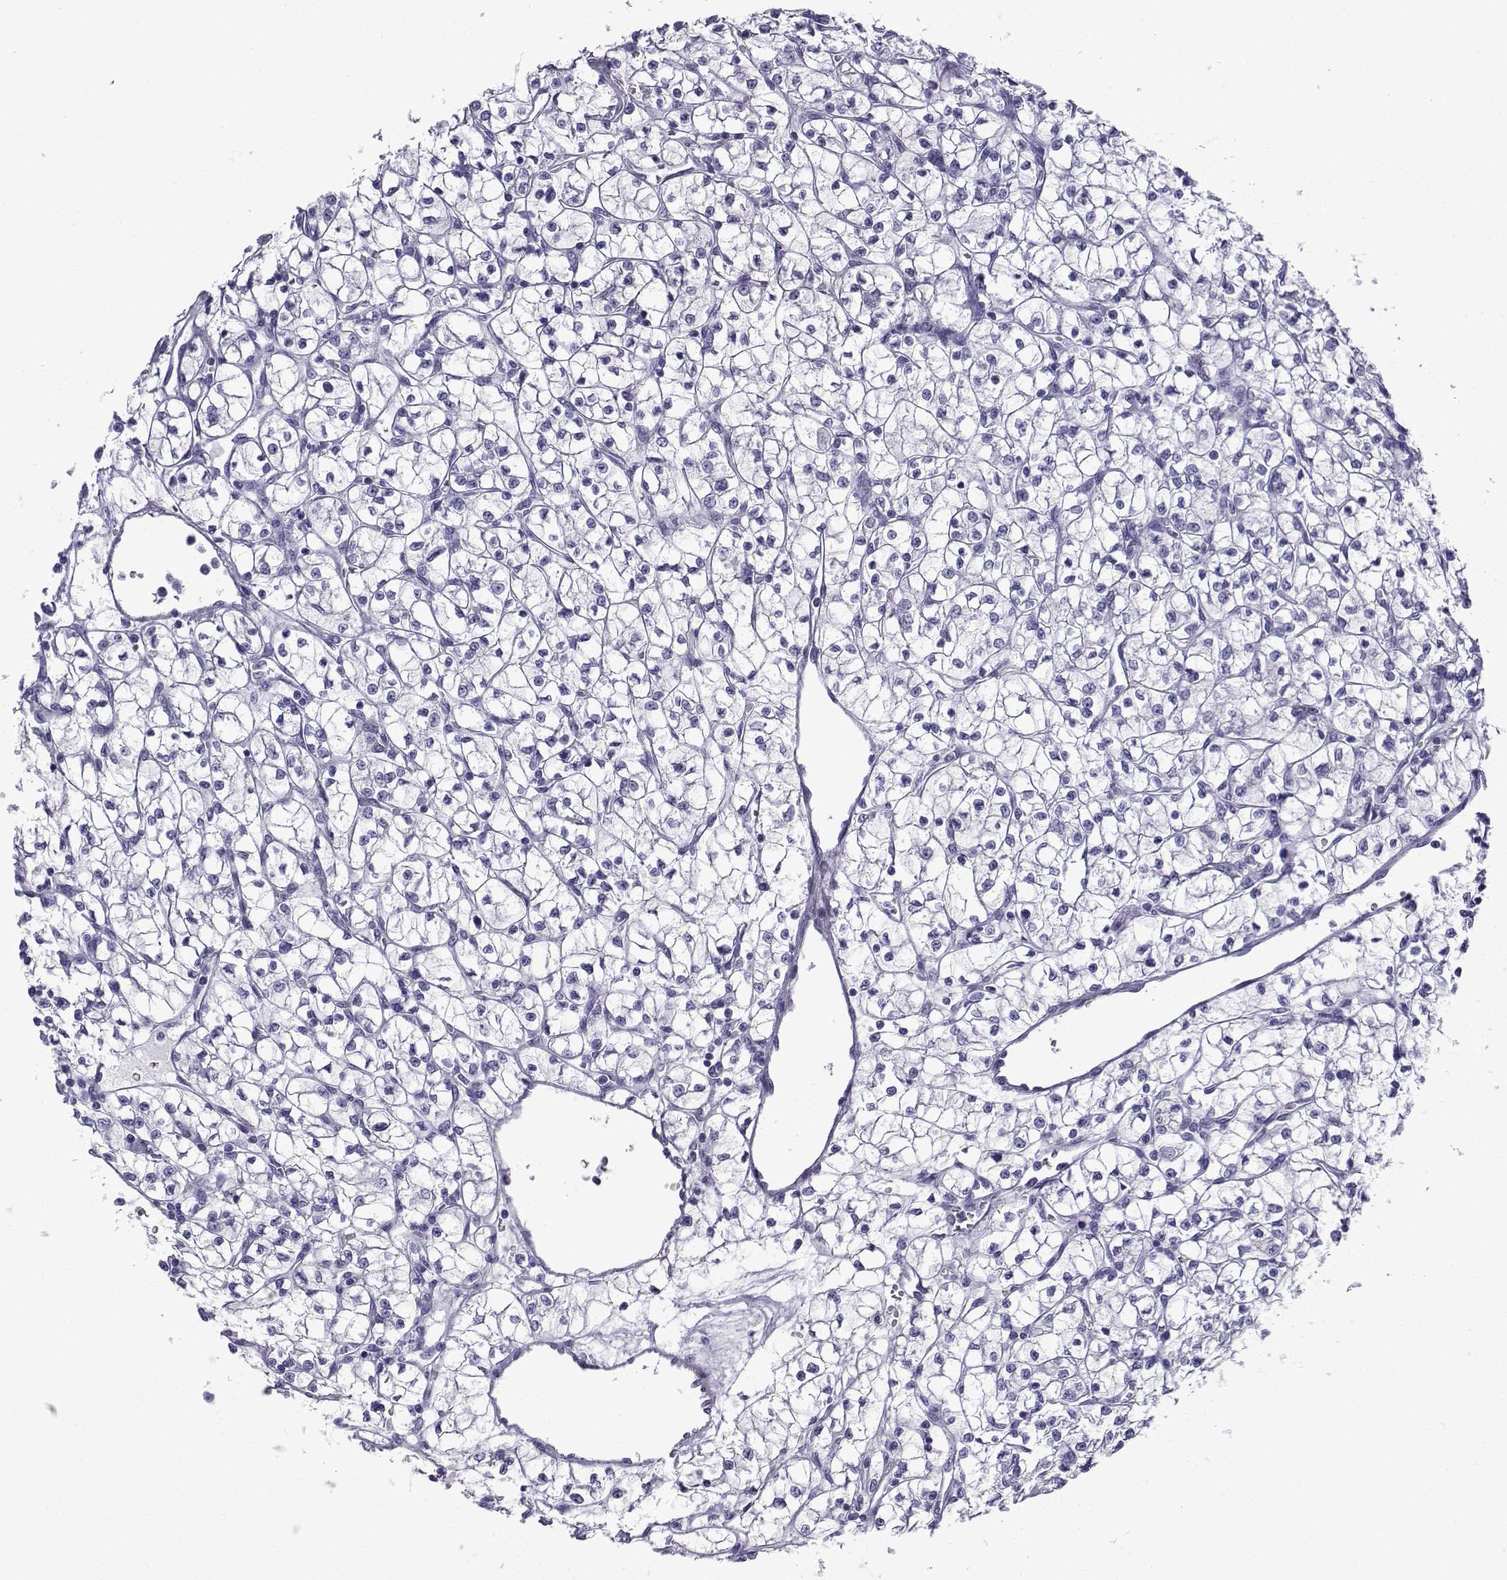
{"staining": {"intensity": "negative", "quantity": "none", "location": "none"}, "tissue": "renal cancer", "cell_type": "Tumor cells", "image_type": "cancer", "snomed": [{"axis": "morphology", "description": "Adenocarcinoma, NOS"}, {"axis": "topography", "description": "Kidney"}], "caption": "High magnification brightfield microscopy of renal cancer stained with DAB (3,3'-diaminobenzidine) (brown) and counterstained with hematoxylin (blue): tumor cells show no significant staining. (Stains: DAB immunohistochemistry (IHC) with hematoxylin counter stain, Microscopy: brightfield microscopy at high magnification).", "gene": "KCNF1", "patient": {"sex": "female", "age": 64}}